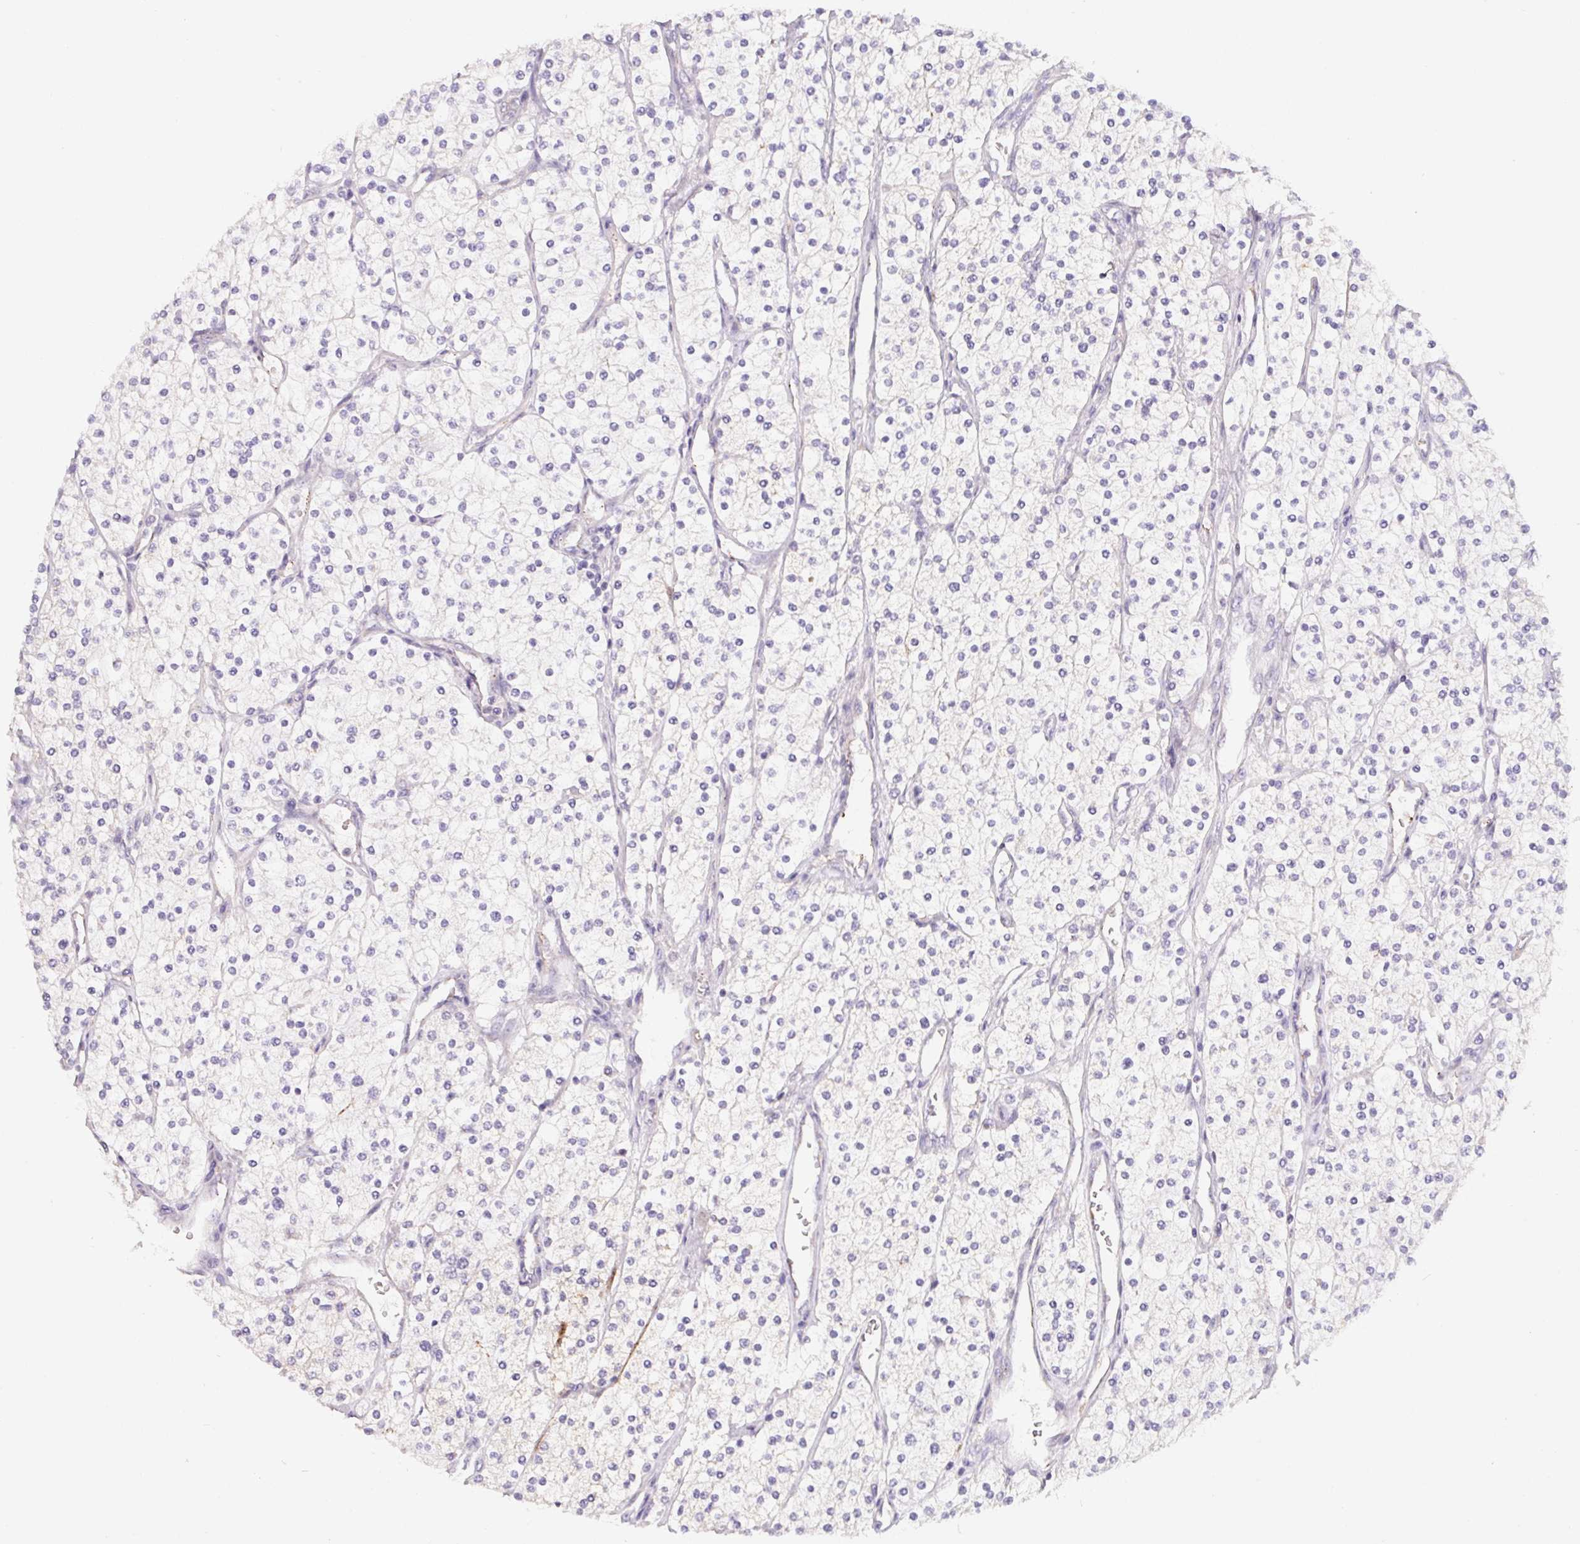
{"staining": {"intensity": "negative", "quantity": "none", "location": "none"}, "tissue": "renal cancer", "cell_type": "Tumor cells", "image_type": "cancer", "snomed": [{"axis": "morphology", "description": "Adenocarcinoma, NOS"}, {"axis": "topography", "description": "Kidney"}], "caption": "Immunohistochemistry (IHC) image of human adenocarcinoma (renal) stained for a protein (brown), which displays no staining in tumor cells.", "gene": "LPA", "patient": {"sex": "male", "age": 80}}